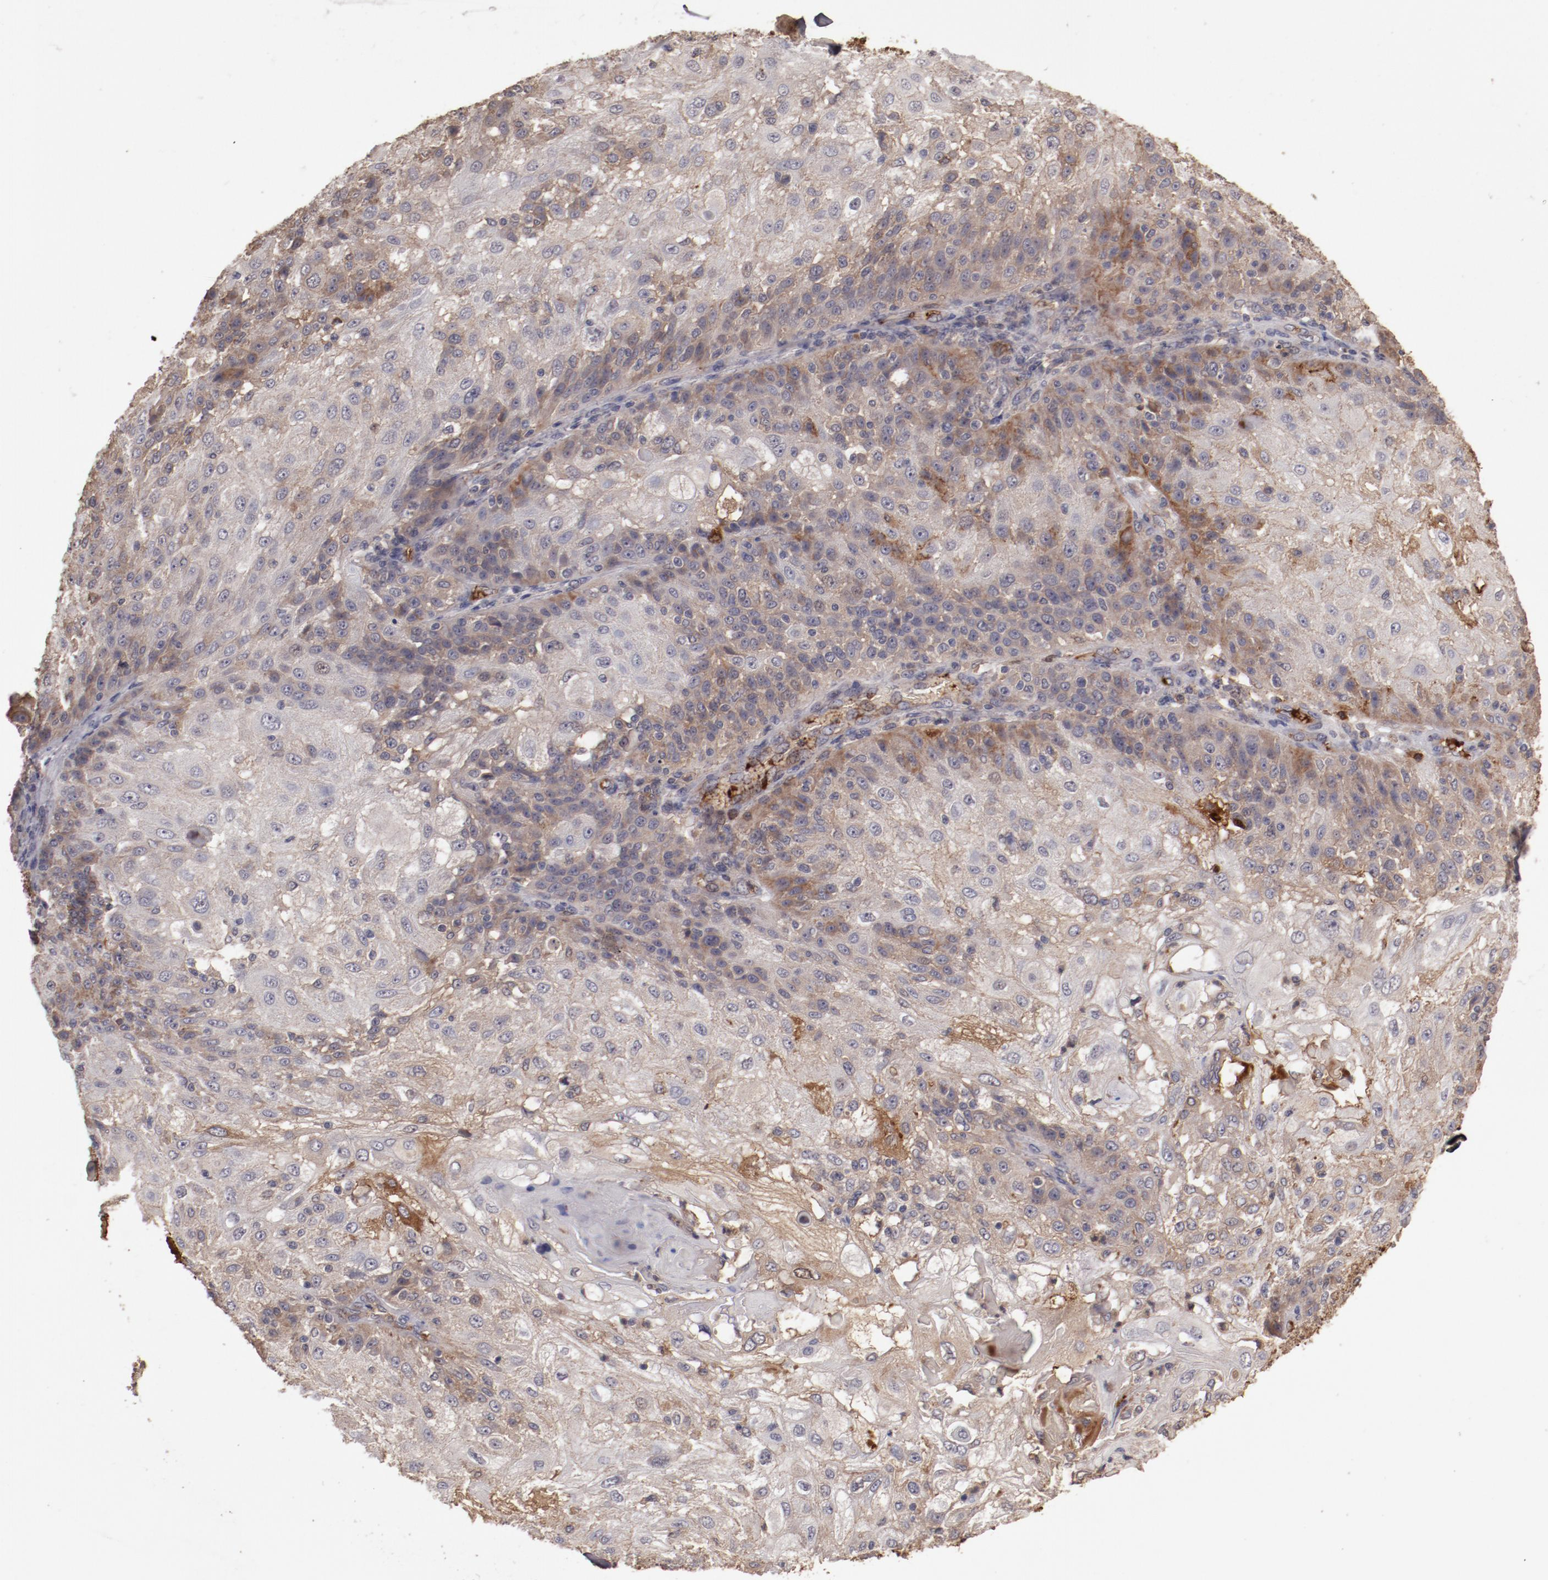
{"staining": {"intensity": "weak", "quantity": "25%-75%", "location": "cytoplasmic/membranous"}, "tissue": "skin cancer", "cell_type": "Tumor cells", "image_type": "cancer", "snomed": [{"axis": "morphology", "description": "Normal tissue, NOS"}, {"axis": "morphology", "description": "Squamous cell carcinoma, NOS"}, {"axis": "topography", "description": "Skin"}], "caption": "Protein staining shows weak cytoplasmic/membranous positivity in approximately 25%-75% of tumor cells in squamous cell carcinoma (skin).", "gene": "CP", "patient": {"sex": "female", "age": 83}}